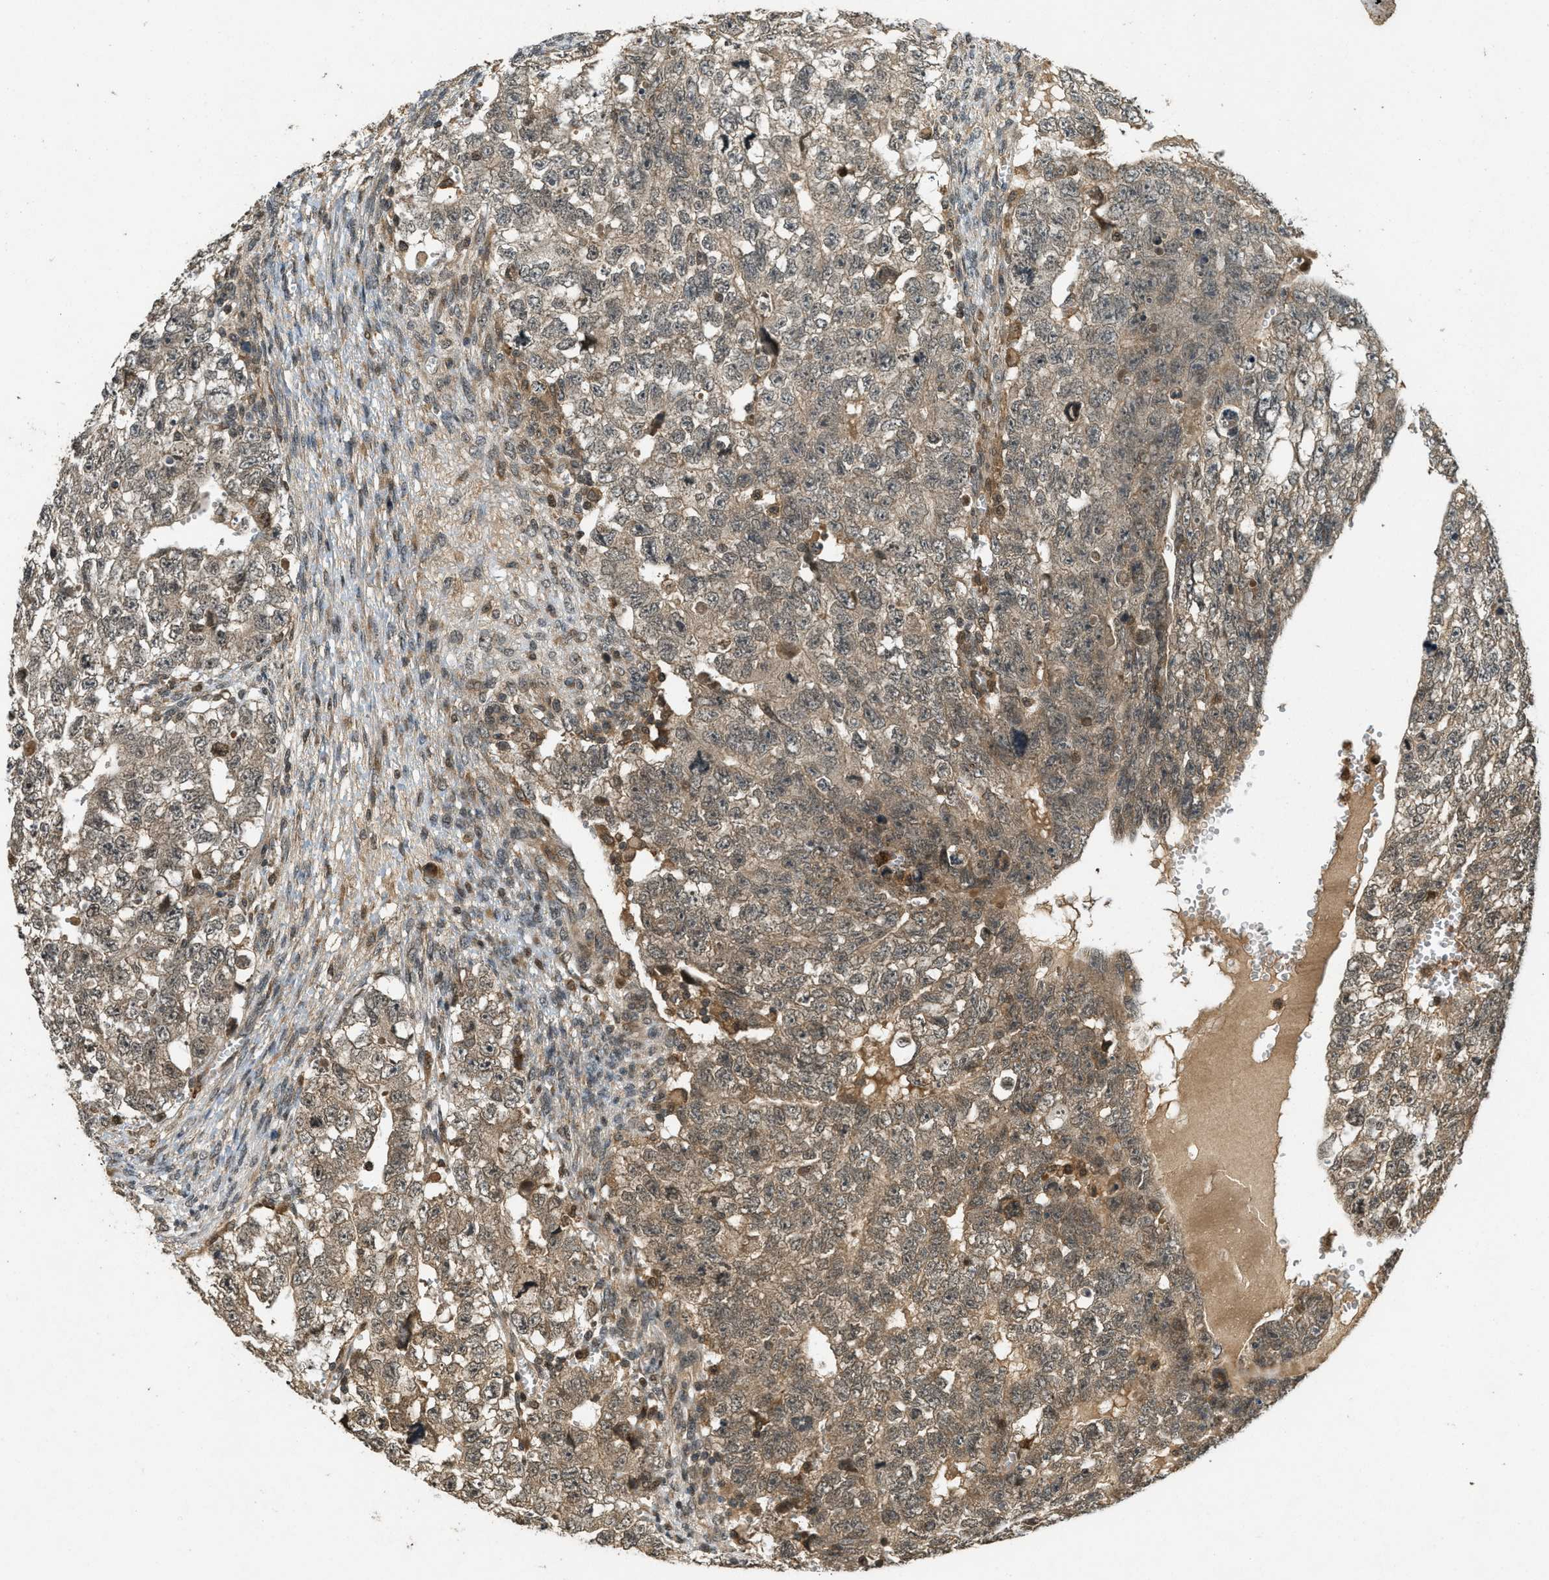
{"staining": {"intensity": "moderate", "quantity": ">75%", "location": "cytoplasmic/membranous"}, "tissue": "testis cancer", "cell_type": "Tumor cells", "image_type": "cancer", "snomed": [{"axis": "morphology", "description": "Seminoma, NOS"}, {"axis": "morphology", "description": "Carcinoma, Embryonal, NOS"}, {"axis": "topography", "description": "Testis"}], "caption": "Testis cancer (embryonal carcinoma) was stained to show a protein in brown. There is medium levels of moderate cytoplasmic/membranous staining in about >75% of tumor cells. The staining was performed using DAB to visualize the protein expression in brown, while the nuclei were stained in blue with hematoxylin (Magnification: 20x).", "gene": "ATG7", "patient": {"sex": "male", "age": 38}}